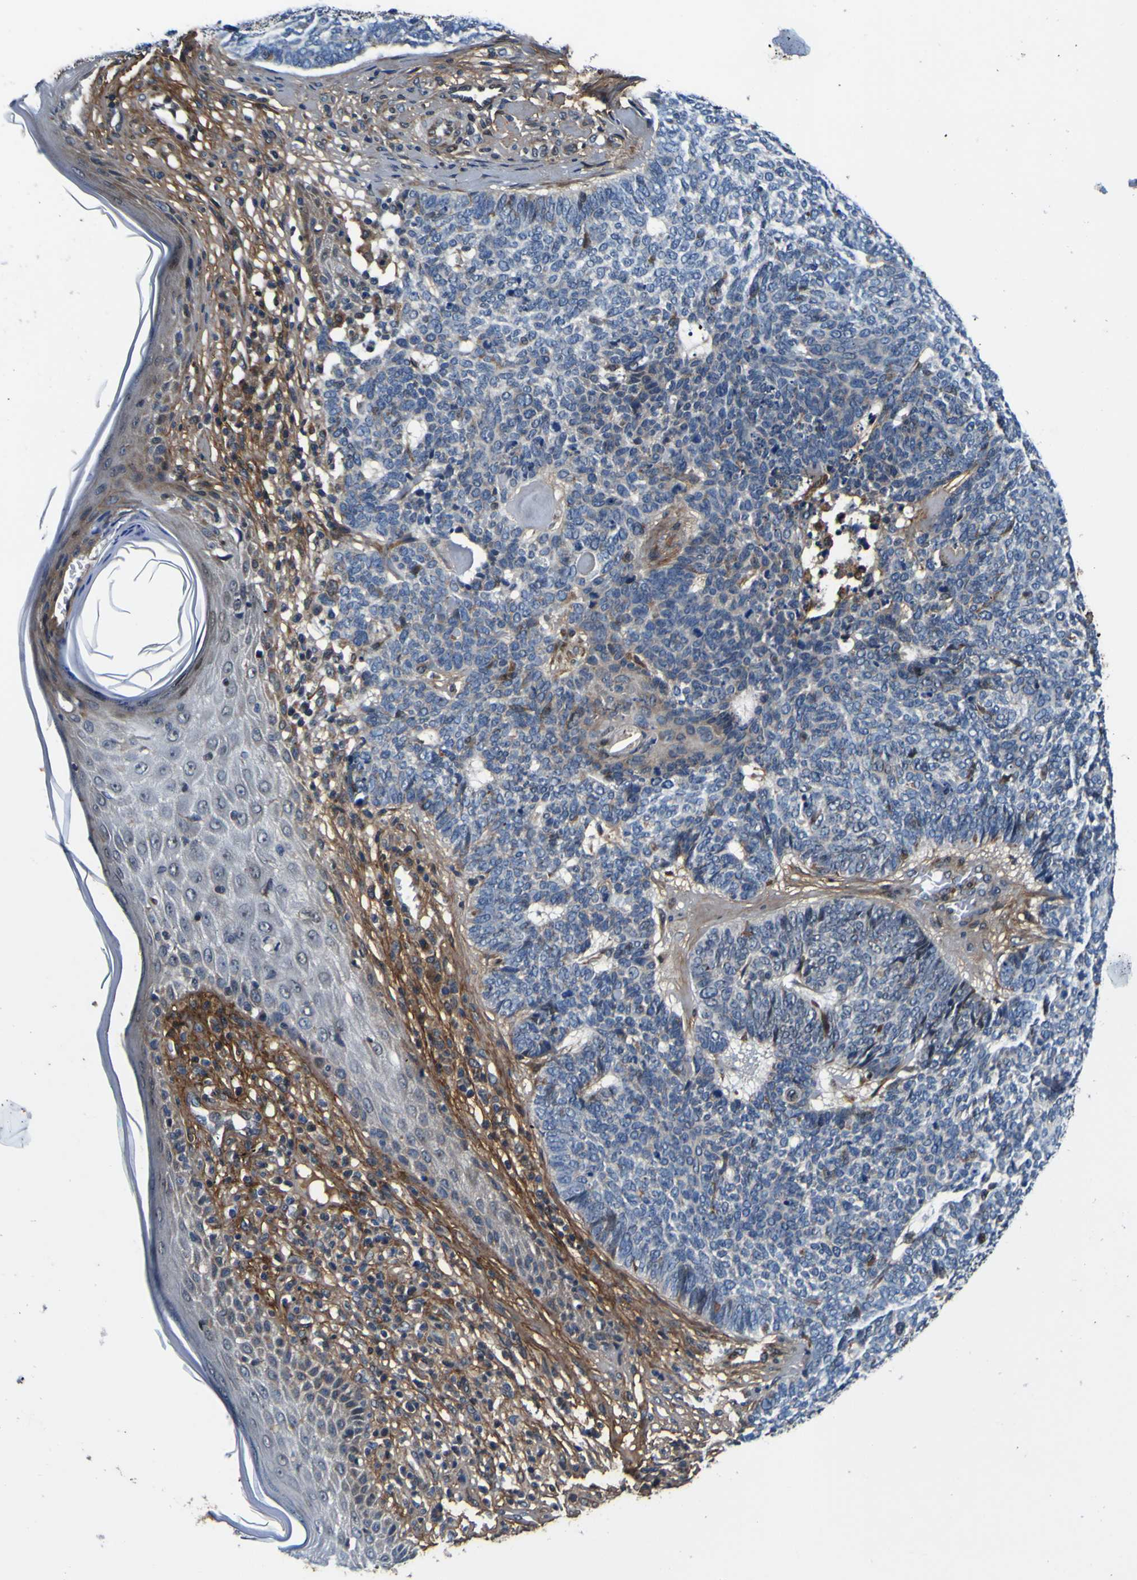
{"staining": {"intensity": "negative", "quantity": "none", "location": "none"}, "tissue": "skin cancer", "cell_type": "Tumor cells", "image_type": "cancer", "snomed": [{"axis": "morphology", "description": "Basal cell carcinoma"}, {"axis": "topography", "description": "Skin"}], "caption": "This is a histopathology image of immunohistochemistry (IHC) staining of skin cancer, which shows no expression in tumor cells.", "gene": "POSTN", "patient": {"sex": "female", "age": 84}}